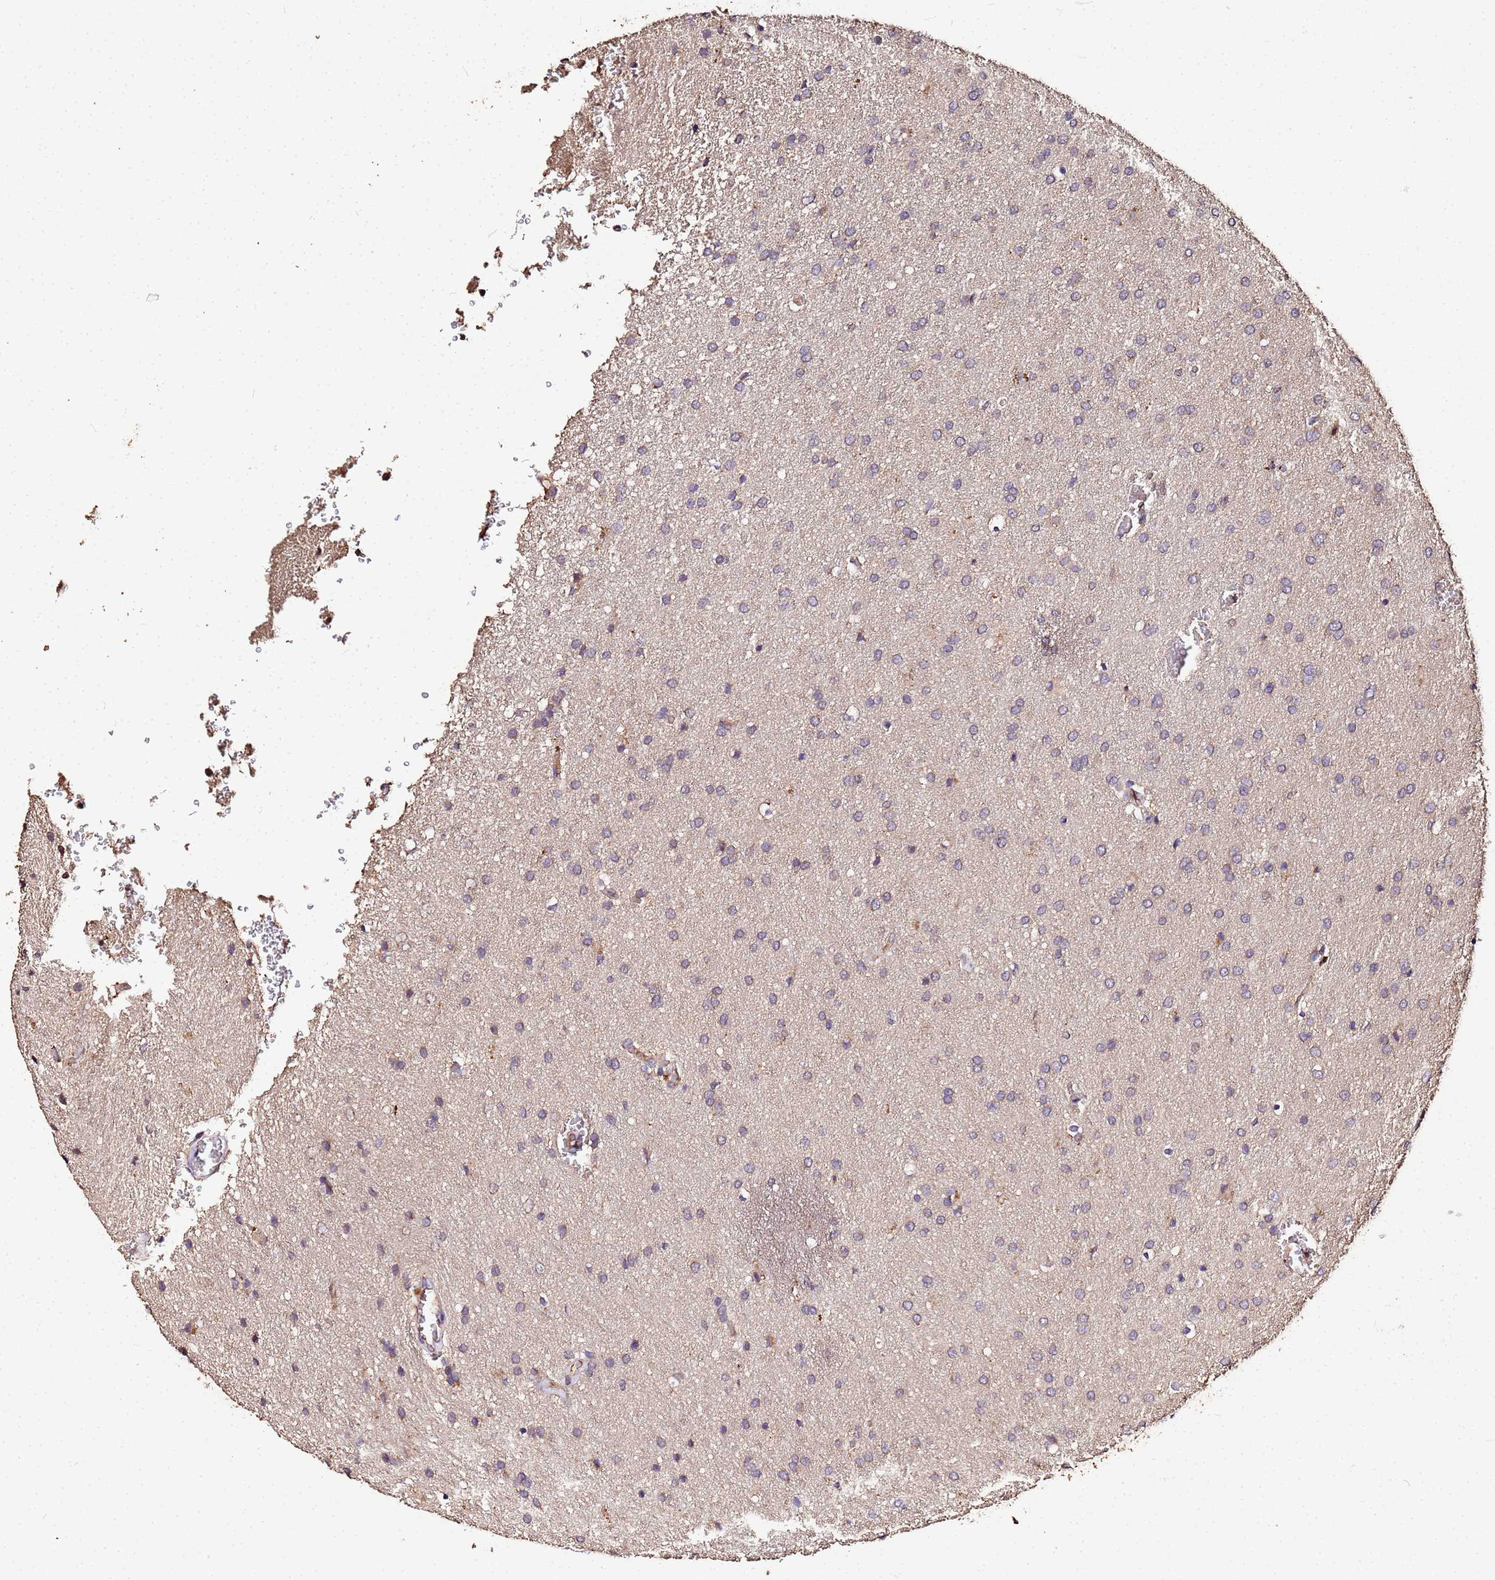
{"staining": {"intensity": "weak", "quantity": "<25%", "location": "cytoplasmic/membranous"}, "tissue": "glioma", "cell_type": "Tumor cells", "image_type": "cancer", "snomed": [{"axis": "morphology", "description": "Glioma, malignant, Low grade"}, {"axis": "topography", "description": "Brain"}], "caption": "Tumor cells show no significant expression in glioma.", "gene": "MTERF1", "patient": {"sex": "female", "age": 32}}